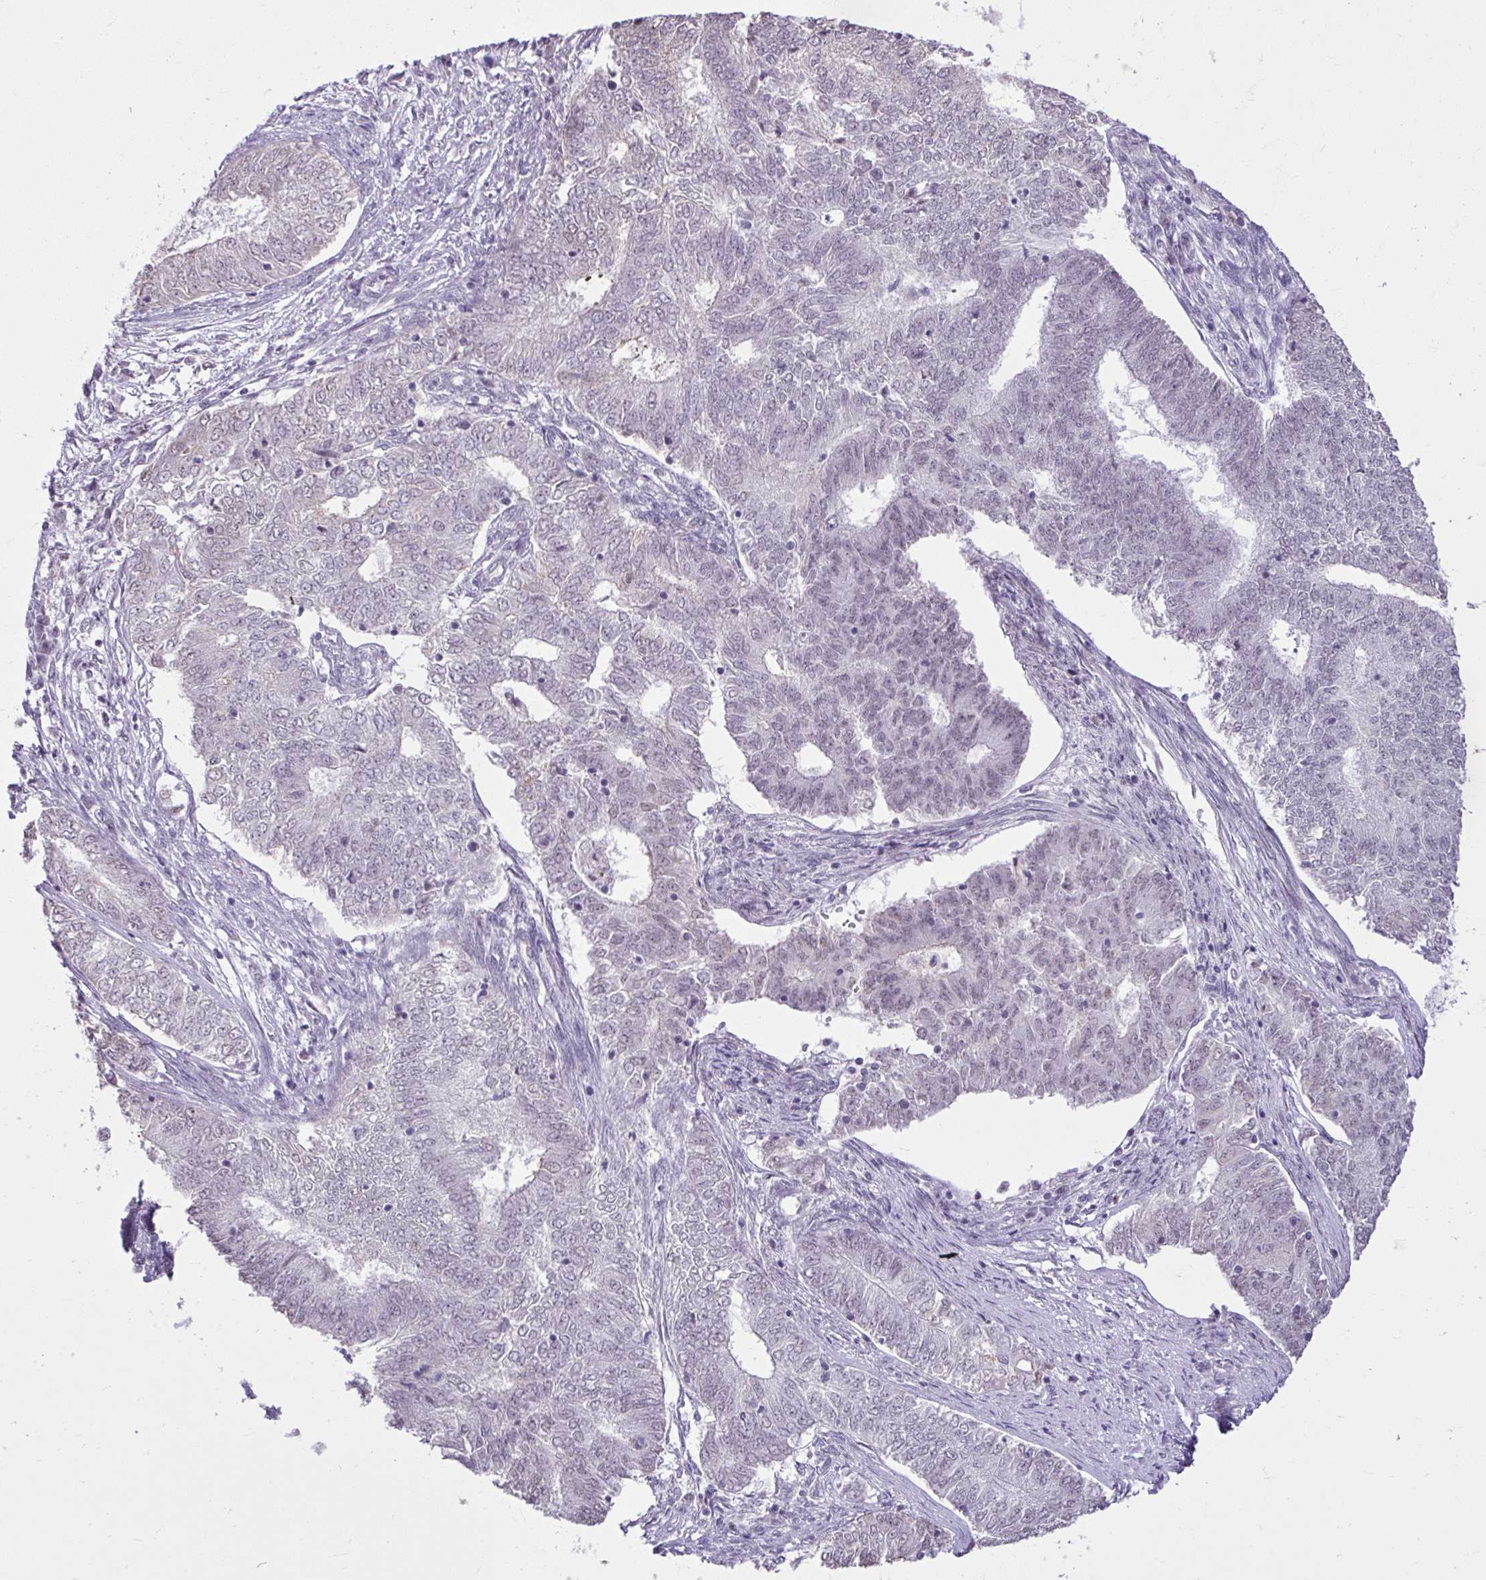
{"staining": {"intensity": "negative", "quantity": "none", "location": "none"}, "tissue": "endometrial cancer", "cell_type": "Tumor cells", "image_type": "cancer", "snomed": [{"axis": "morphology", "description": "Adenocarcinoma, NOS"}, {"axis": "topography", "description": "Endometrium"}], "caption": "Endometrial adenocarcinoma was stained to show a protein in brown. There is no significant expression in tumor cells.", "gene": "NPPA", "patient": {"sex": "female", "age": 62}}